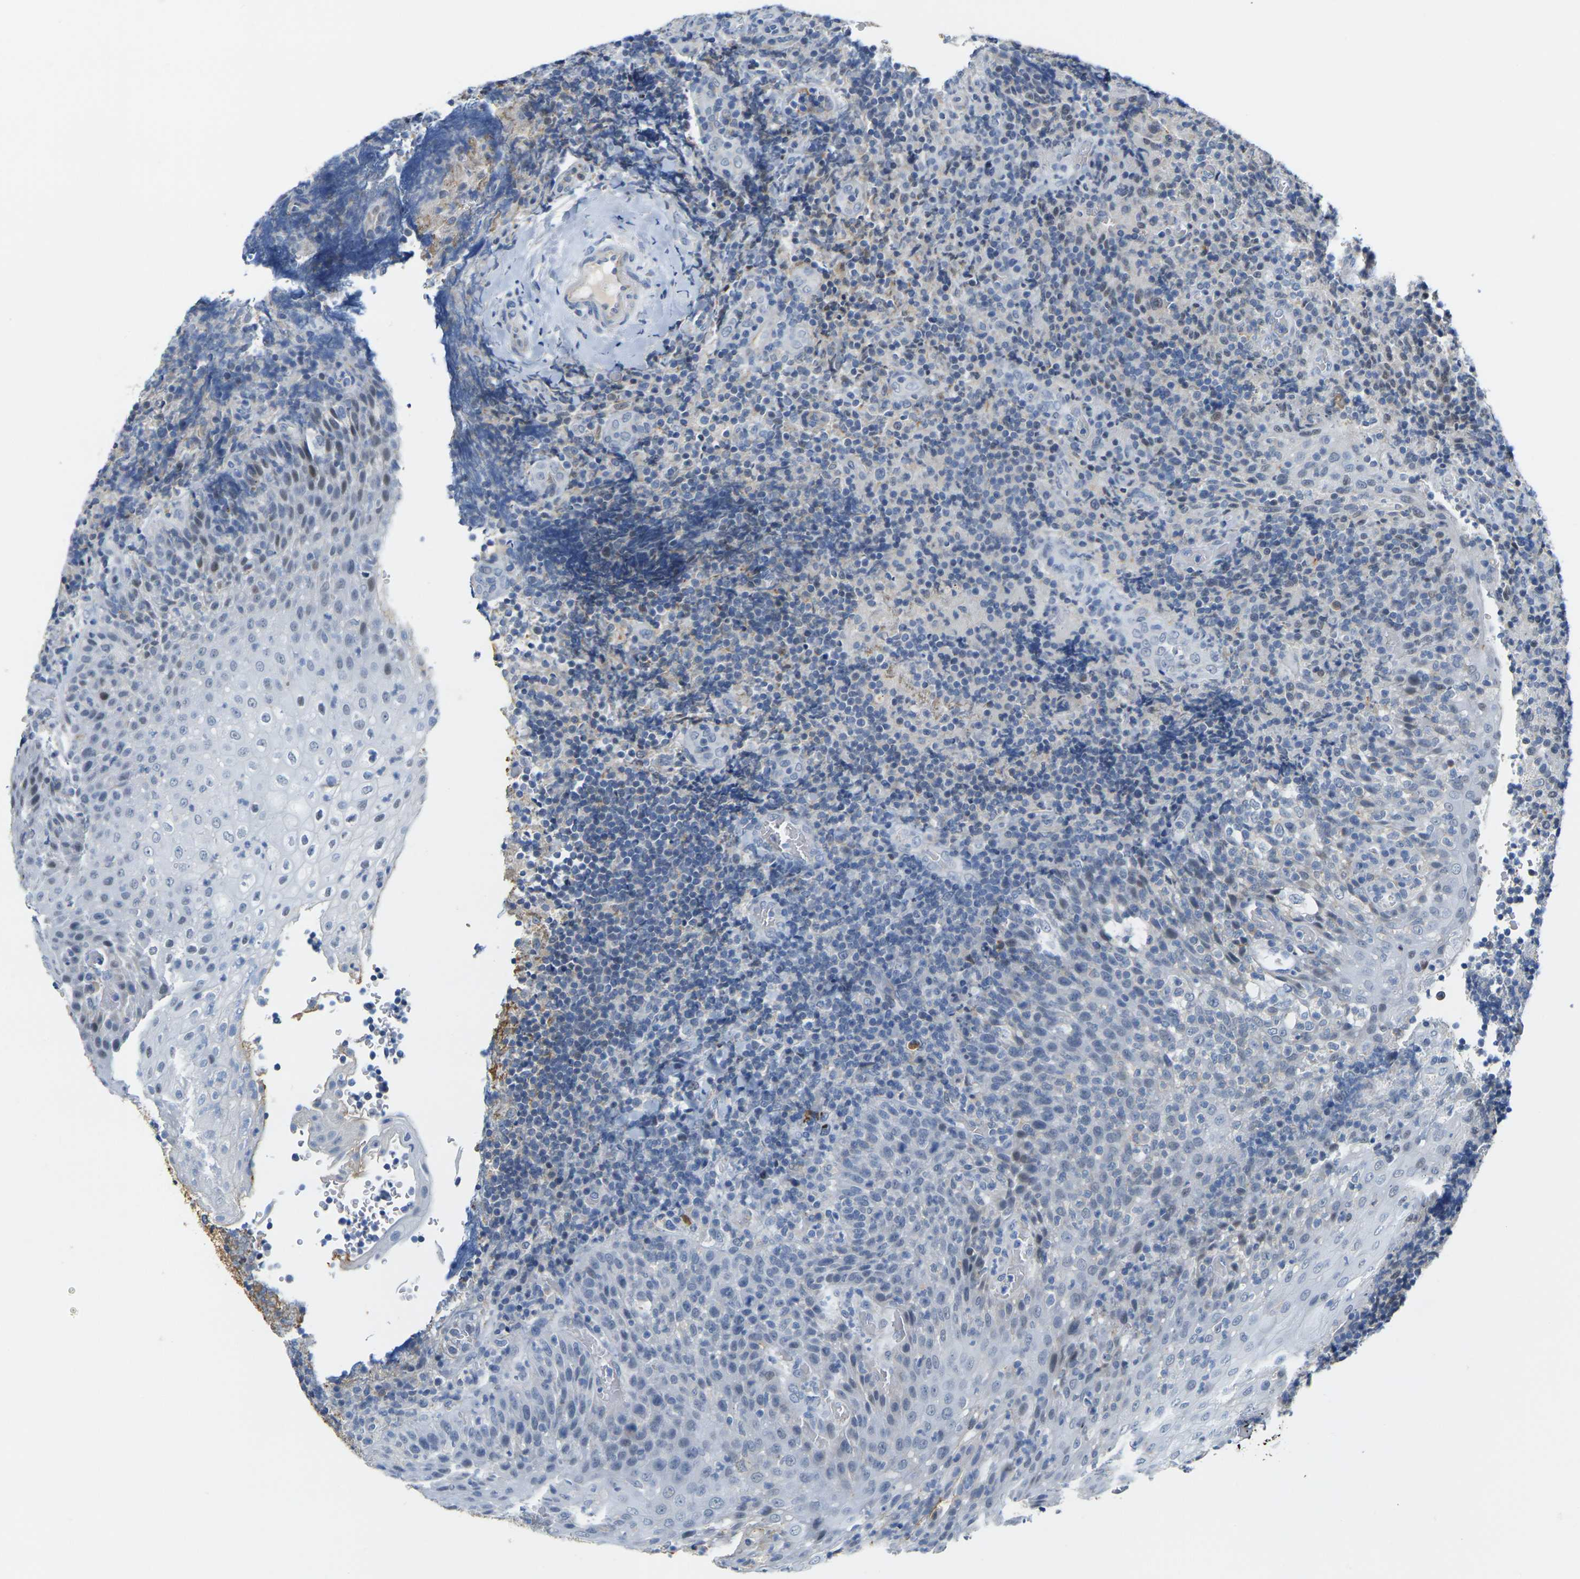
{"staining": {"intensity": "negative", "quantity": "none", "location": "none"}, "tissue": "lymphoma", "cell_type": "Tumor cells", "image_type": "cancer", "snomed": [{"axis": "morphology", "description": "Malignant lymphoma, non-Hodgkin's type, High grade"}, {"axis": "topography", "description": "Tonsil"}], "caption": "The histopathology image shows no significant staining in tumor cells of lymphoma.", "gene": "OTOF", "patient": {"sex": "female", "age": 36}}